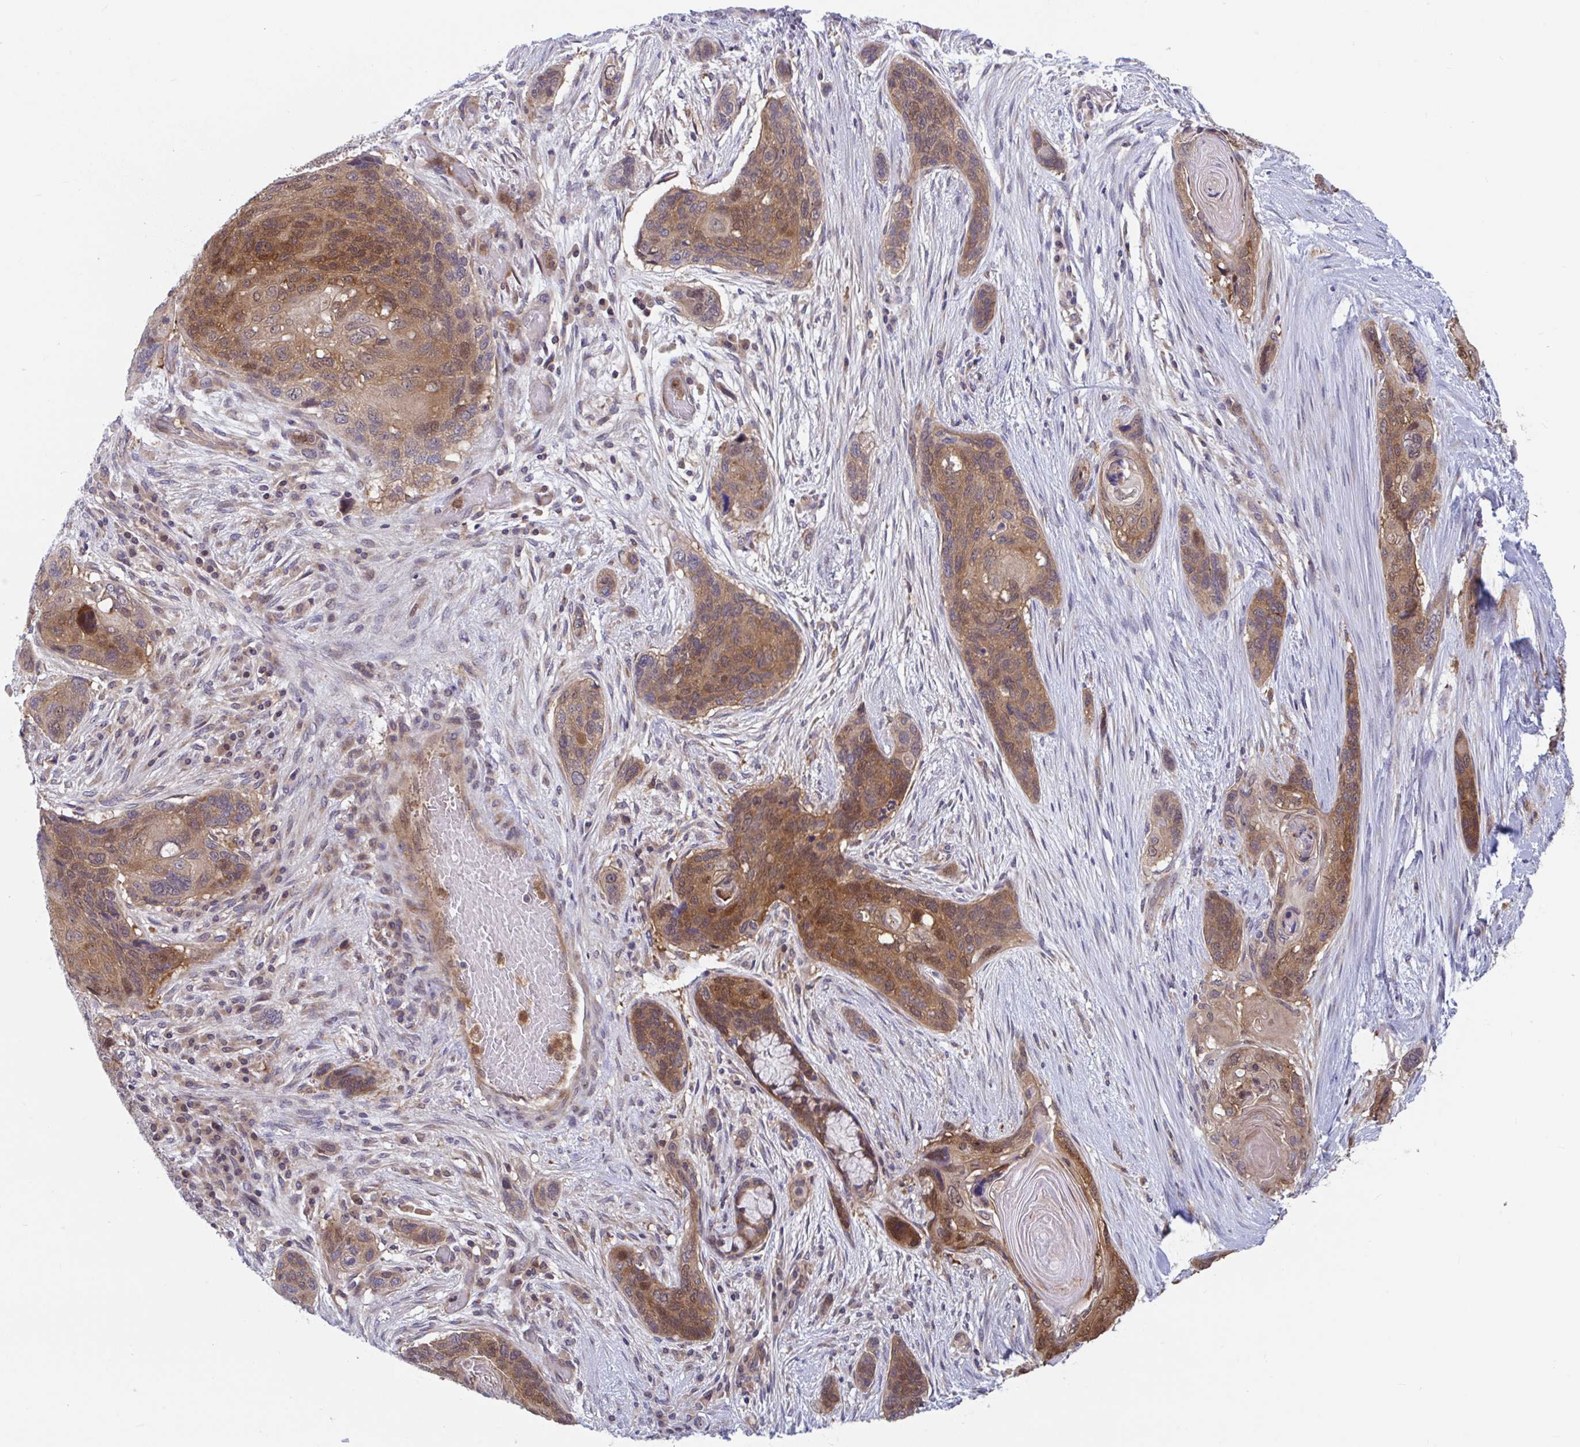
{"staining": {"intensity": "moderate", "quantity": ">75%", "location": "cytoplasmic/membranous,nuclear"}, "tissue": "lung cancer", "cell_type": "Tumor cells", "image_type": "cancer", "snomed": [{"axis": "morphology", "description": "Squamous cell carcinoma, NOS"}, {"axis": "morphology", "description": "Squamous cell carcinoma, metastatic, NOS"}, {"axis": "topography", "description": "Lymph node"}, {"axis": "topography", "description": "Lung"}], "caption": "This micrograph exhibits IHC staining of lung metastatic squamous cell carcinoma, with medium moderate cytoplasmic/membranous and nuclear staining in about >75% of tumor cells.", "gene": "LMNTD2", "patient": {"sex": "male", "age": 41}}